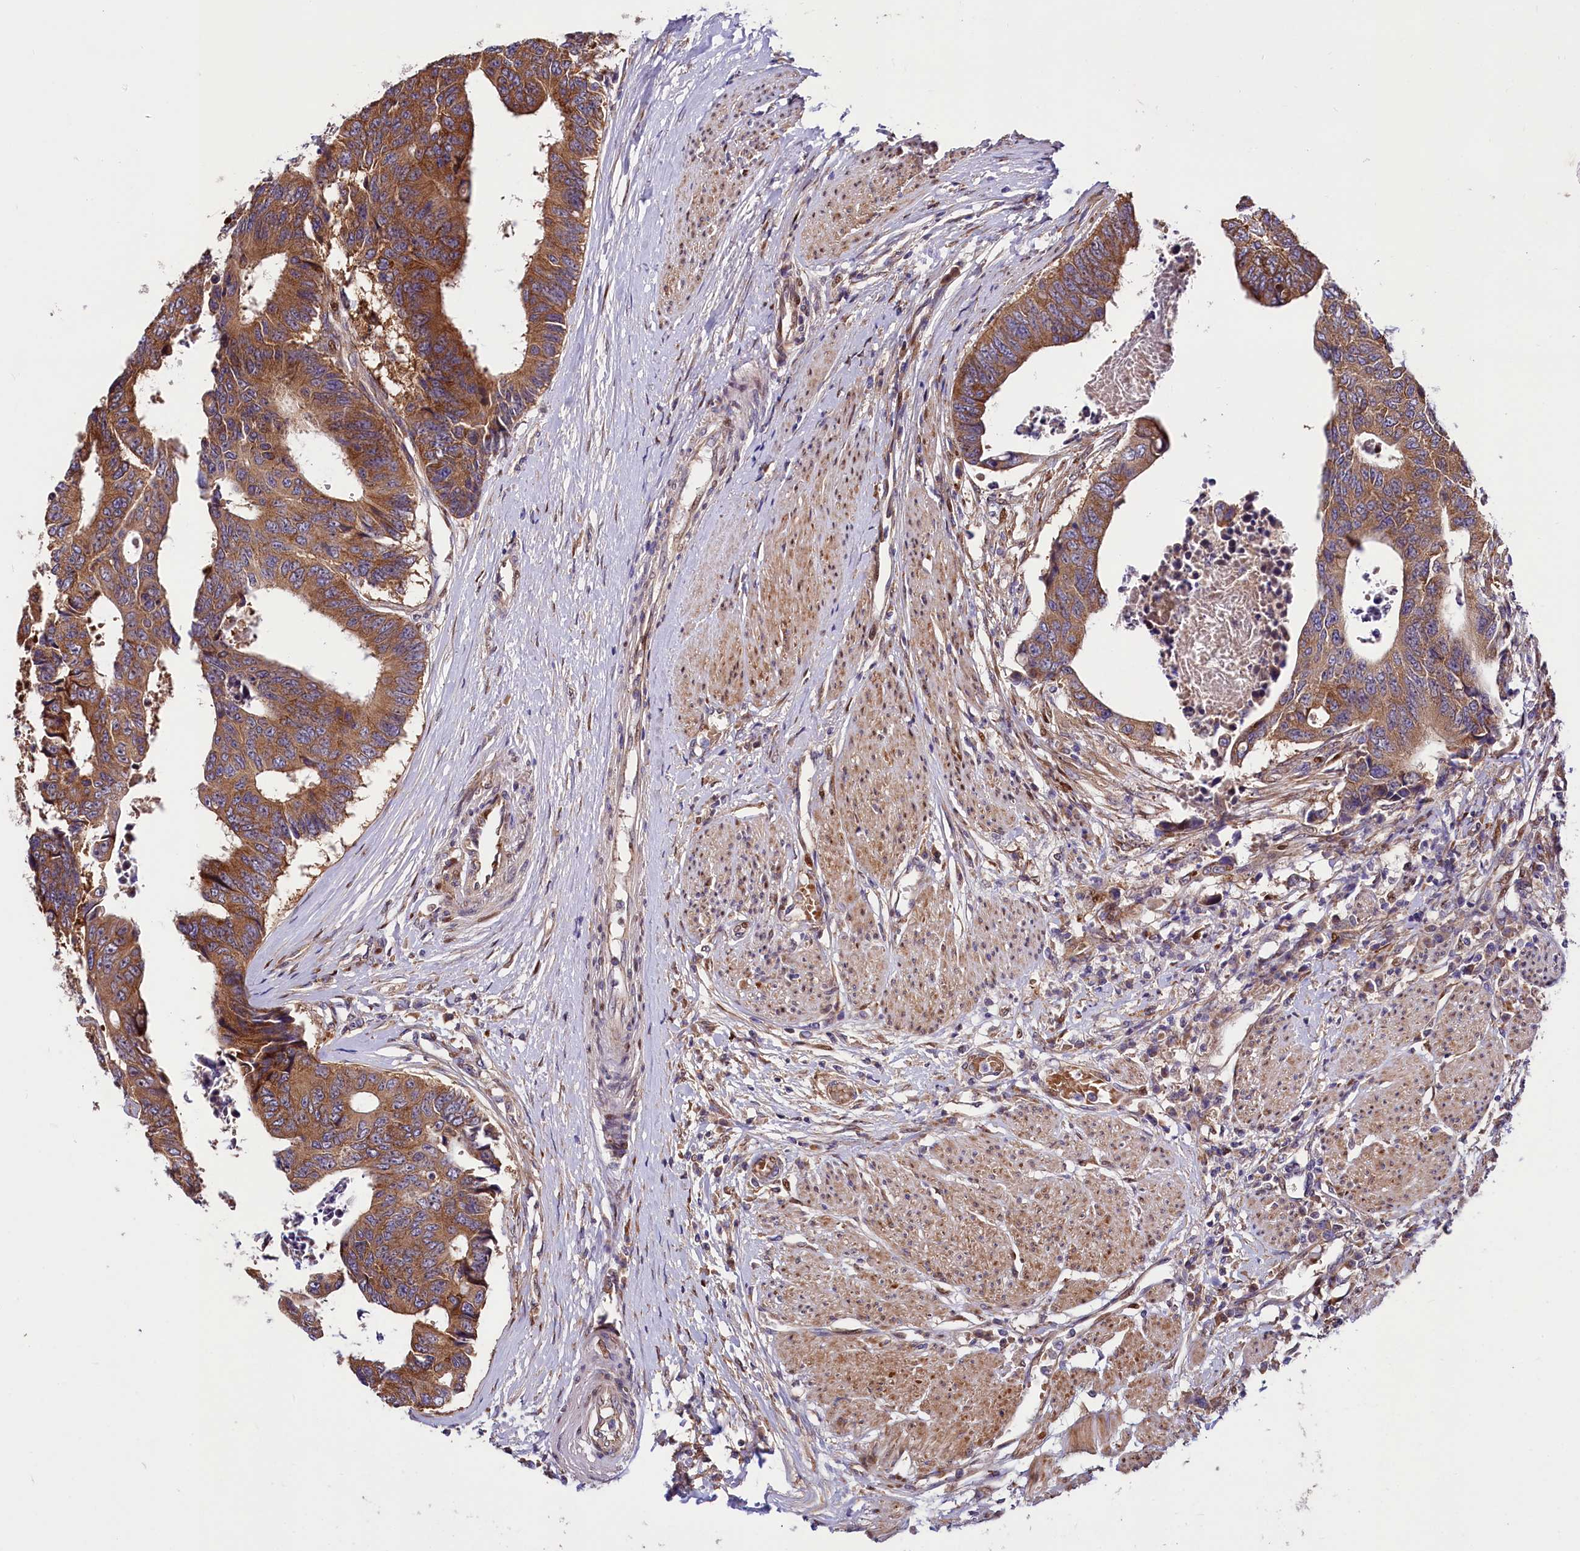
{"staining": {"intensity": "strong", "quantity": ">75%", "location": "cytoplasmic/membranous"}, "tissue": "colorectal cancer", "cell_type": "Tumor cells", "image_type": "cancer", "snomed": [{"axis": "morphology", "description": "Adenocarcinoma, NOS"}, {"axis": "topography", "description": "Rectum"}], "caption": "DAB (3,3'-diaminobenzidine) immunohistochemical staining of colorectal cancer reveals strong cytoplasmic/membranous protein positivity in about >75% of tumor cells.", "gene": "PDZRN3", "patient": {"sex": "male", "age": 84}}